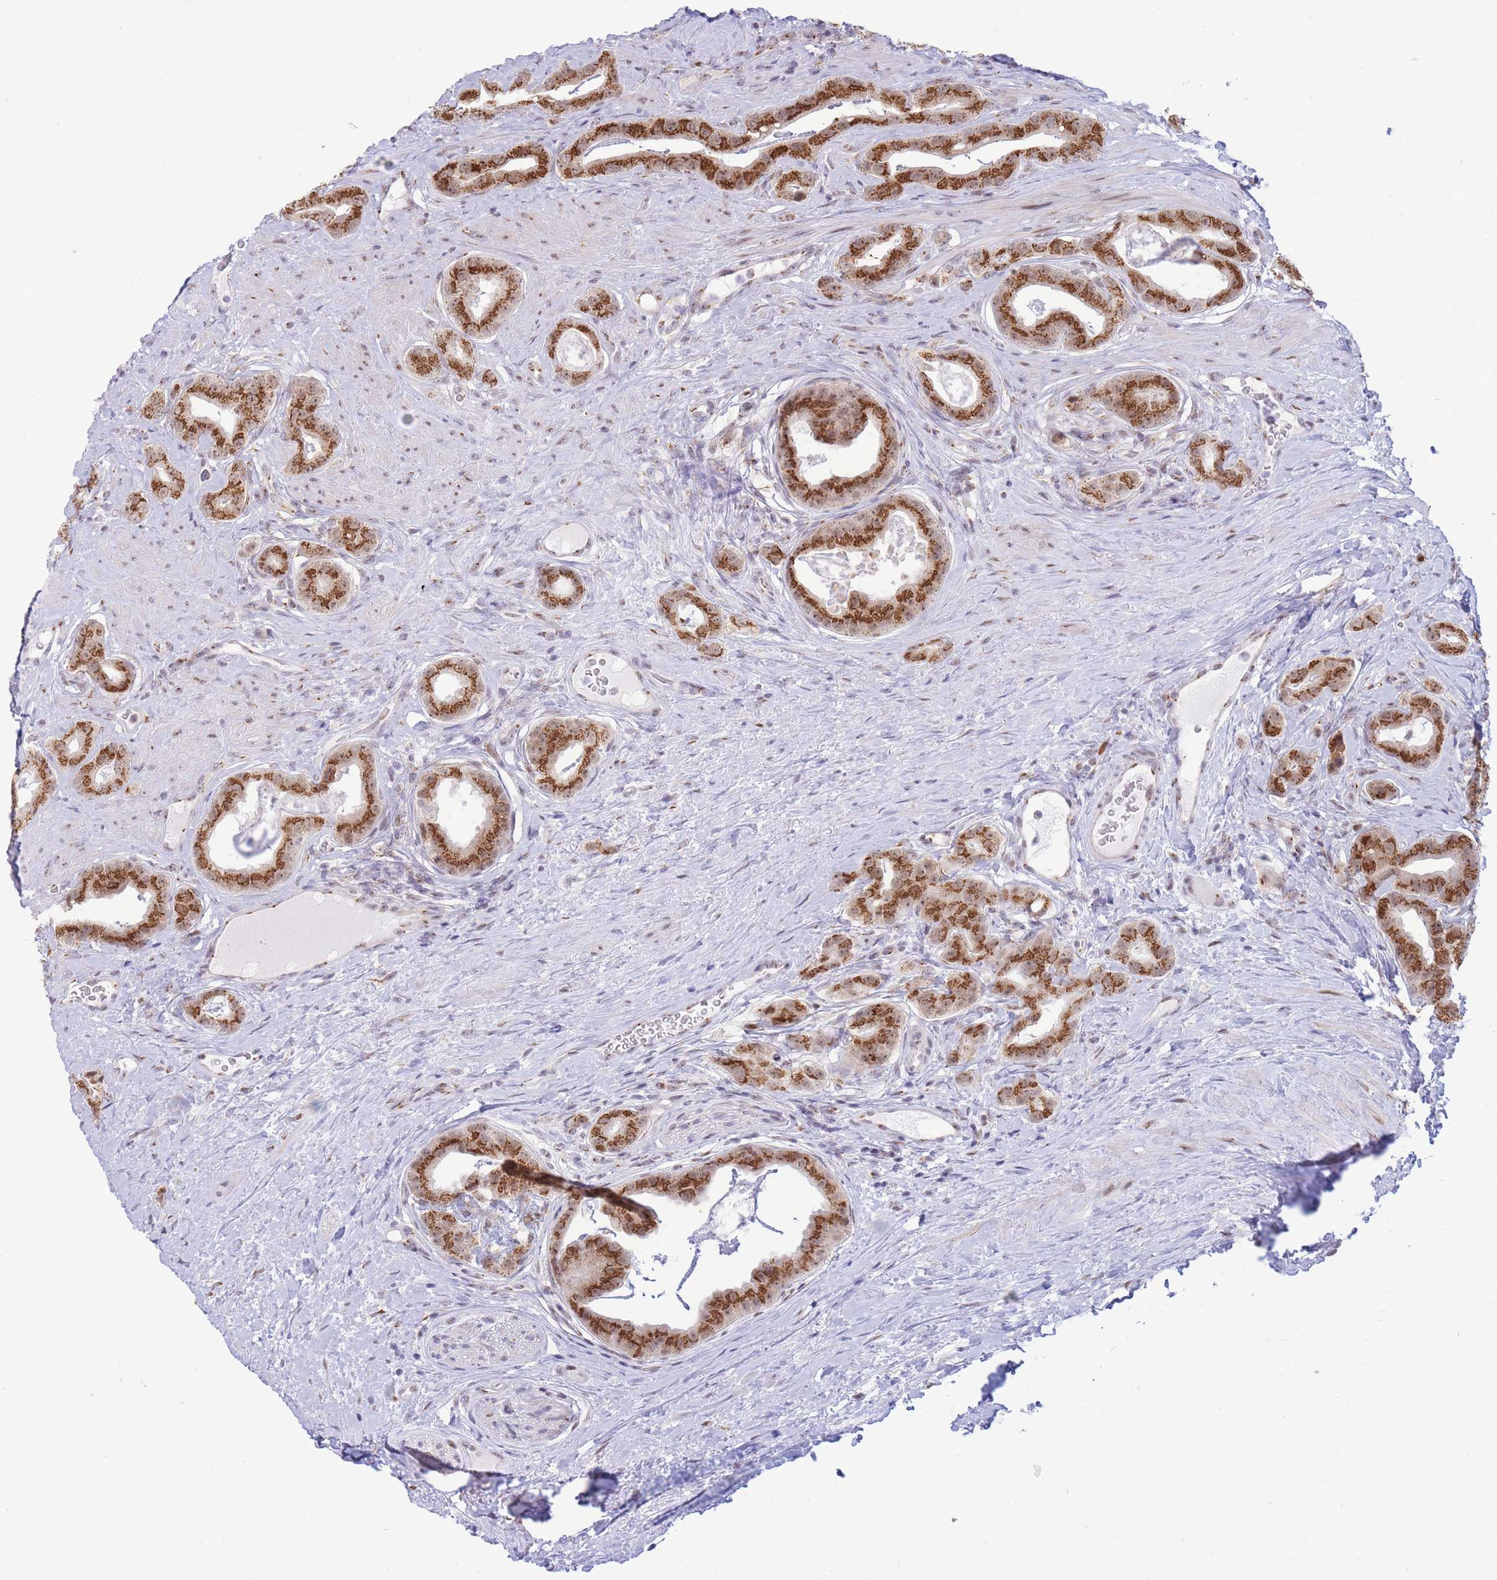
{"staining": {"intensity": "strong", "quantity": ">75%", "location": "cytoplasmic/membranous"}, "tissue": "prostate cancer", "cell_type": "Tumor cells", "image_type": "cancer", "snomed": [{"axis": "morphology", "description": "Adenocarcinoma, High grade"}, {"axis": "topography", "description": "Prostate"}], "caption": "Protein positivity by immunohistochemistry (IHC) shows strong cytoplasmic/membranous staining in approximately >75% of tumor cells in prostate cancer.", "gene": "INO80C", "patient": {"sex": "male", "age": 63}}